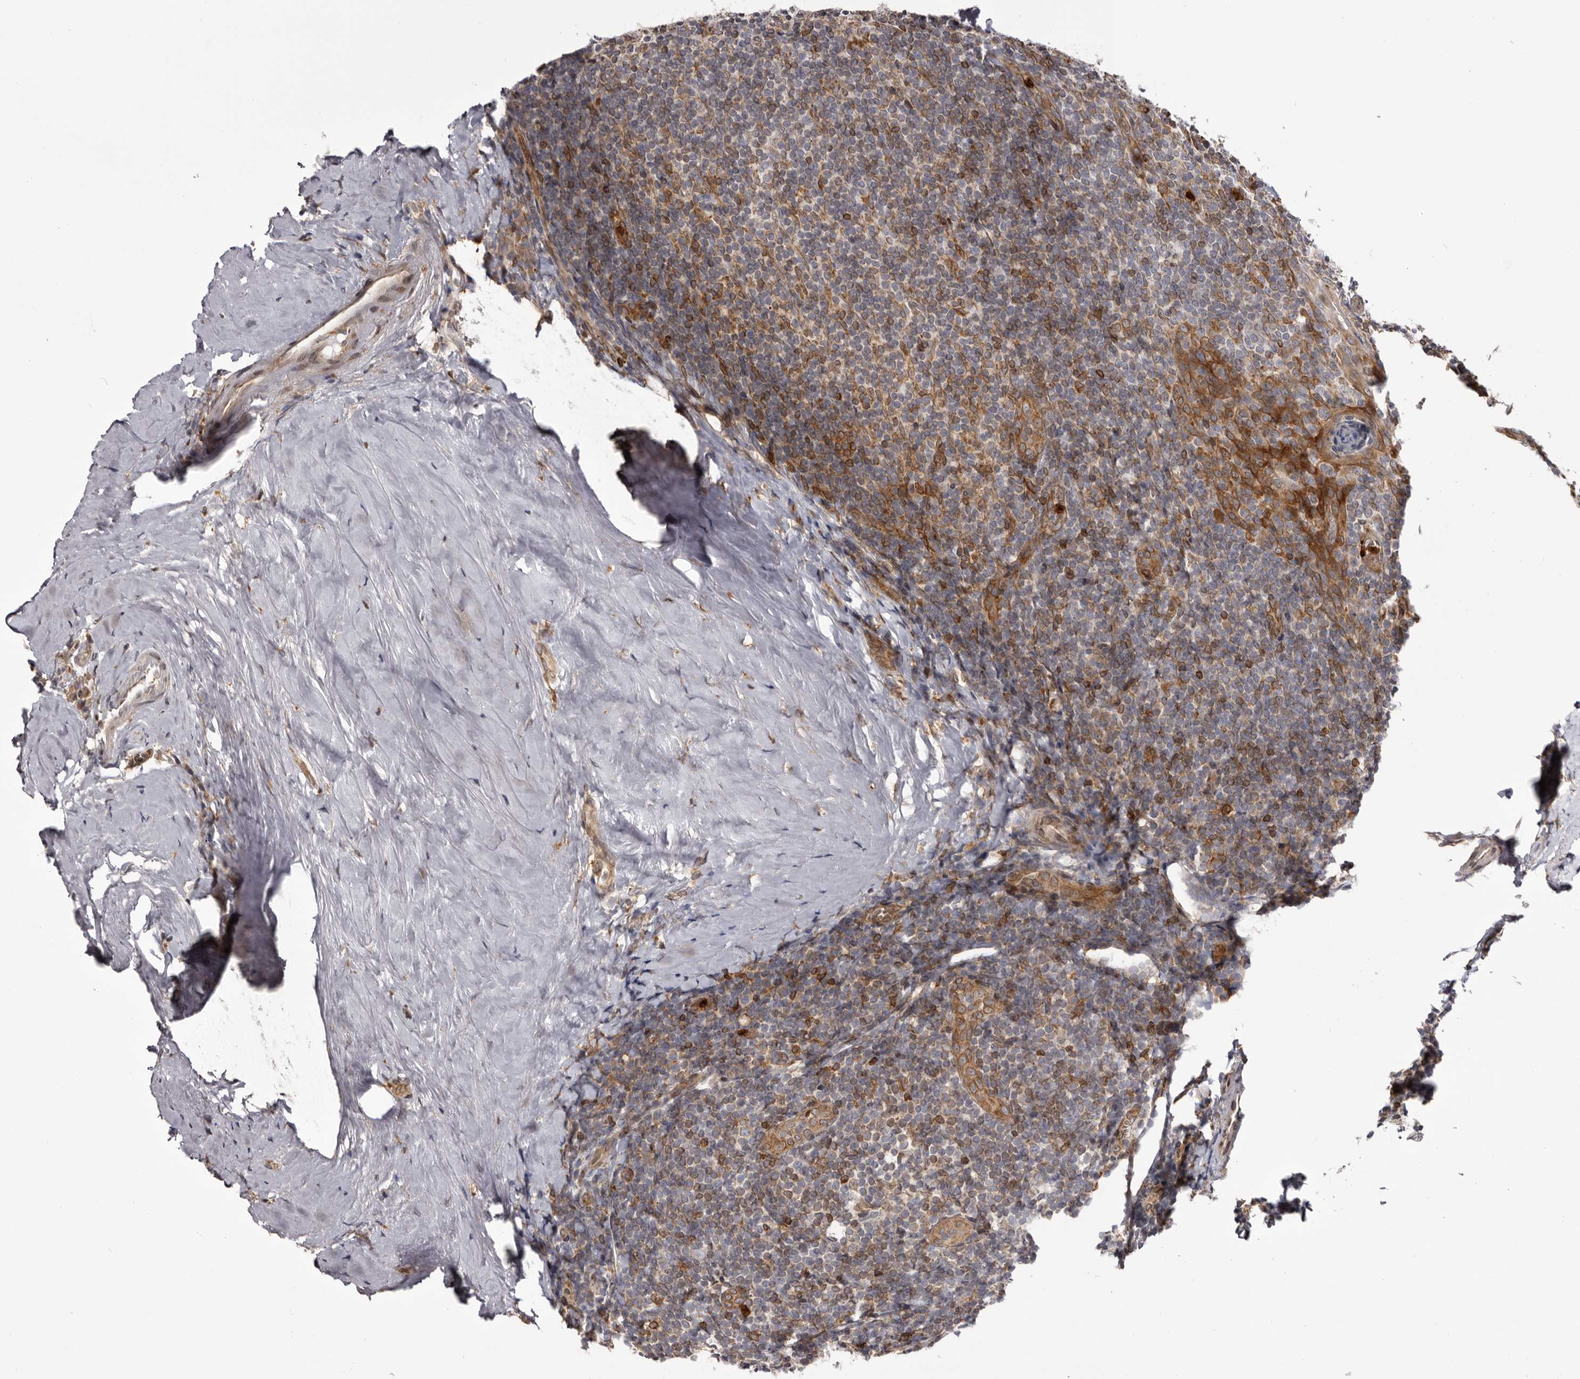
{"staining": {"intensity": "weak", "quantity": "<25%", "location": "cytoplasmic/membranous"}, "tissue": "tonsil", "cell_type": "Germinal center cells", "image_type": "normal", "snomed": [{"axis": "morphology", "description": "Normal tissue, NOS"}, {"axis": "topography", "description": "Tonsil"}], "caption": "Tonsil stained for a protein using immunohistochemistry shows no positivity germinal center cells.", "gene": "C4orf3", "patient": {"sex": "male", "age": 37}}